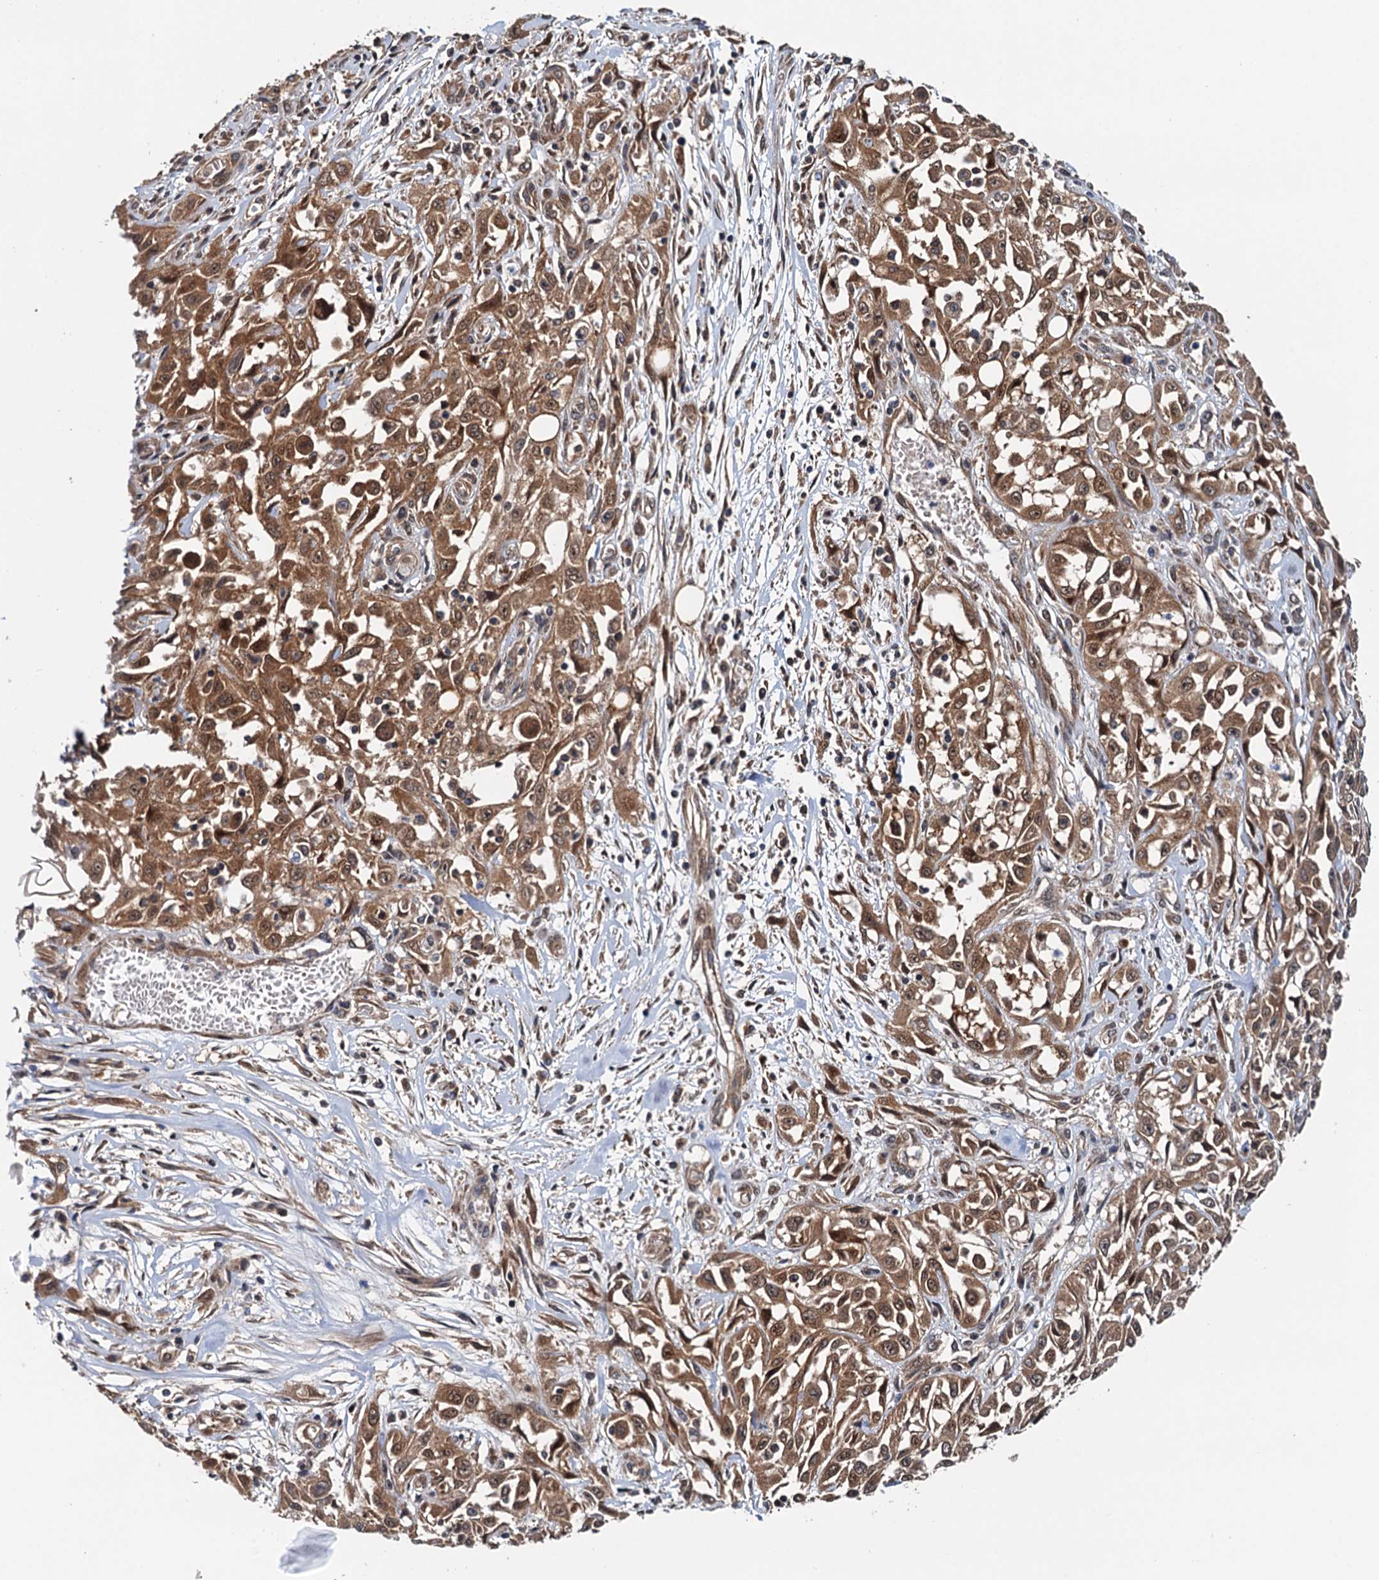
{"staining": {"intensity": "moderate", "quantity": ">75%", "location": "cytoplasmic/membranous,nuclear"}, "tissue": "skin cancer", "cell_type": "Tumor cells", "image_type": "cancer", "snomed": [{"axis": "morphology", "description": "Squamous cell carcinoma, NOS"}, {"axis": "morphology", "description": "Squamous cell carcinoma, metastatic, NOS"}, {"axis": "topography", "description": "Skin"}, {"axis": "topography", "description": "Lymph node"}], "caption": "Brown immunohistochemical staining in skin cancer (squamous cell carcinoma) demonstrates moderate cytoplasmic/membranous and nuclear expression in approximately >75% of tumor cells.", "gene": "AAGAB", "patient": {"sex": "male", "age": 75}}